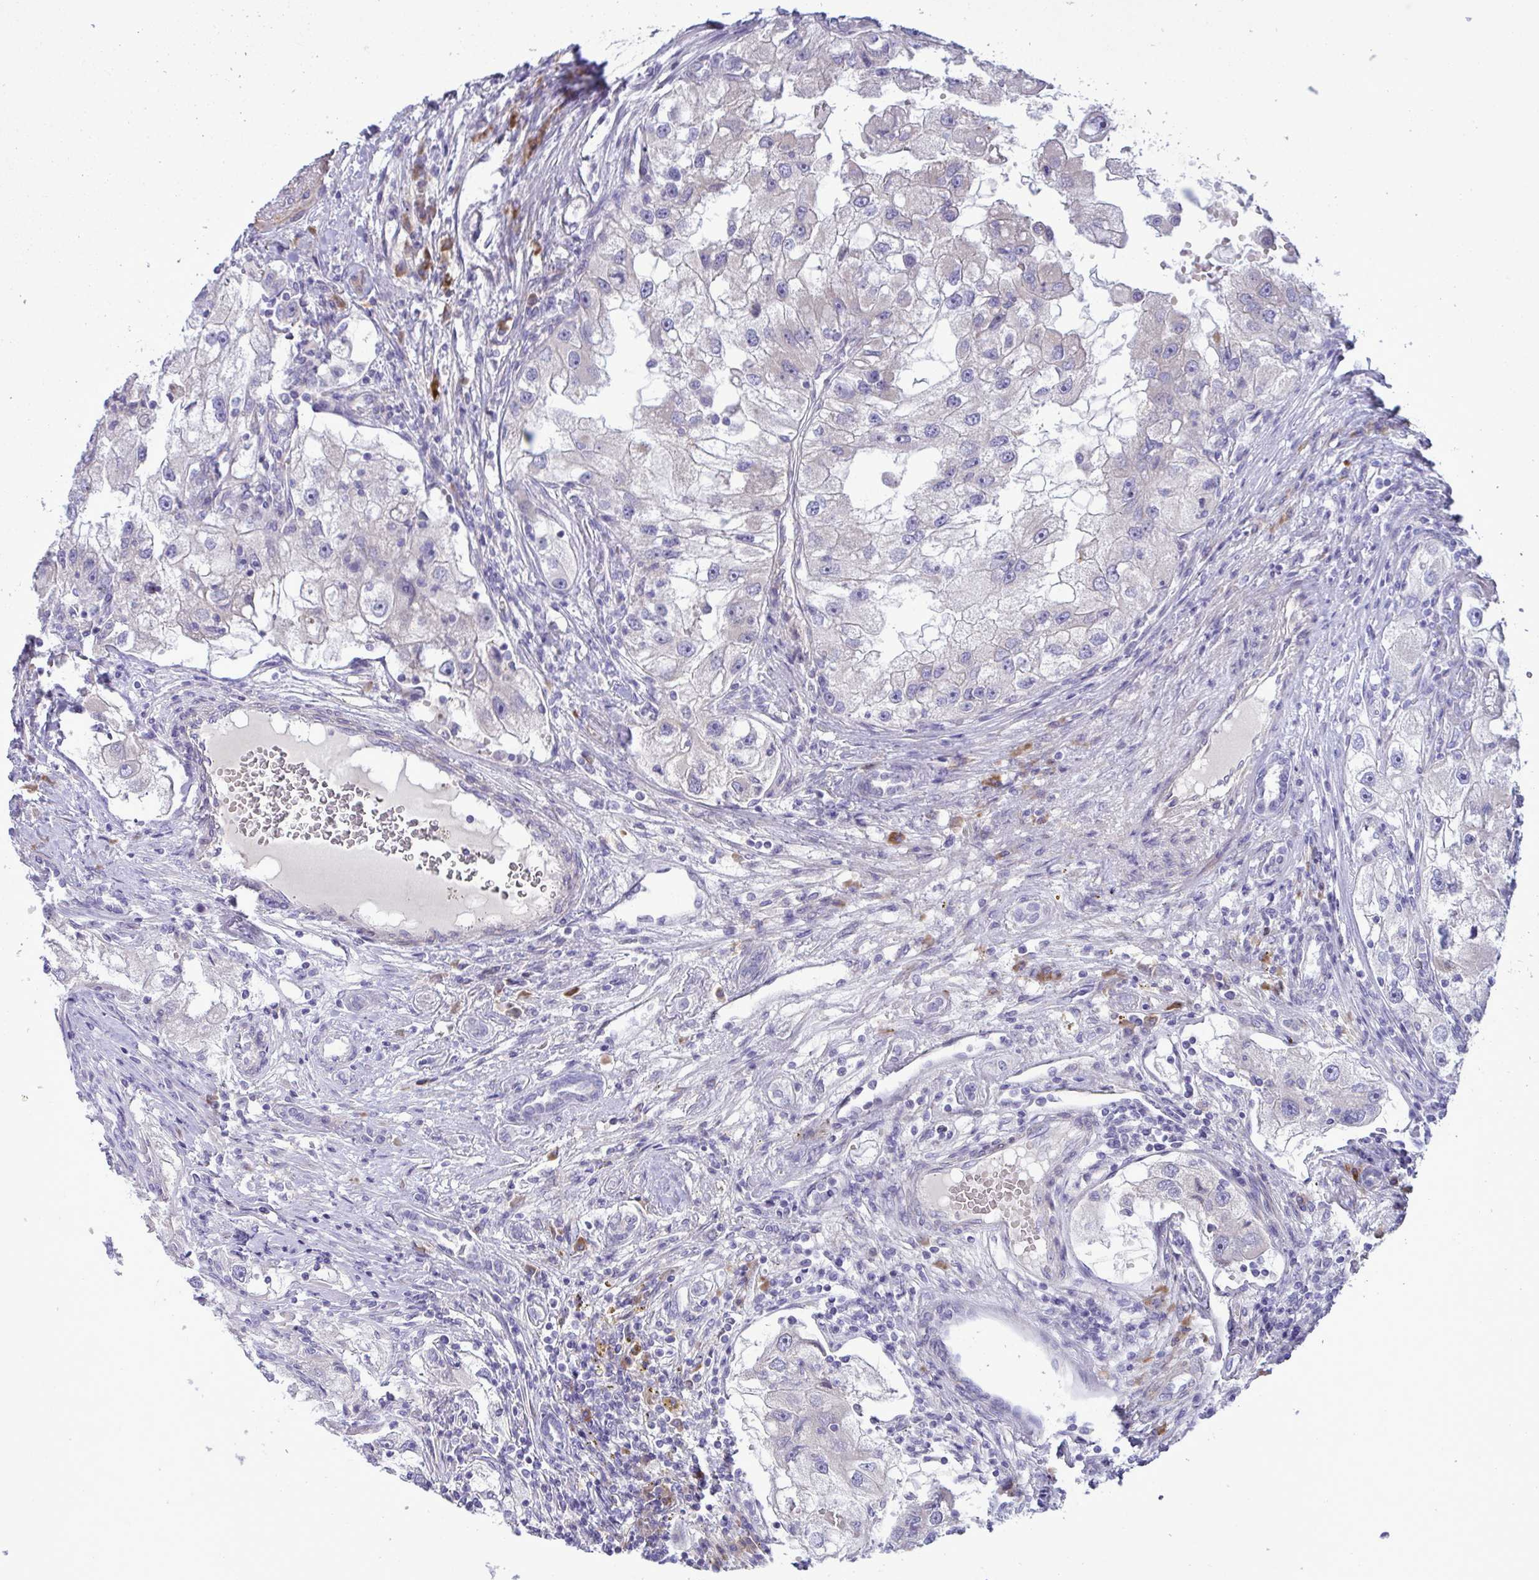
{"staining": {"intensity": "negative", "quantity": "none", "location": "none"}, "tissue": "renal cancer", "cell_type": "Tumor cells", "image_type": "cancer", "snomed": [{"axis": "morphology", "description": "Adenocarcinoma, NOS"}, {"axis": "topography", "description": "Kidney"}], "caption": "Human renal cancer stained for a protein using immunohistochemistry reveals no positivity in tumor cells.", "gene": "FAM86B1", "patient": {"sex": "male", "age": 63}}